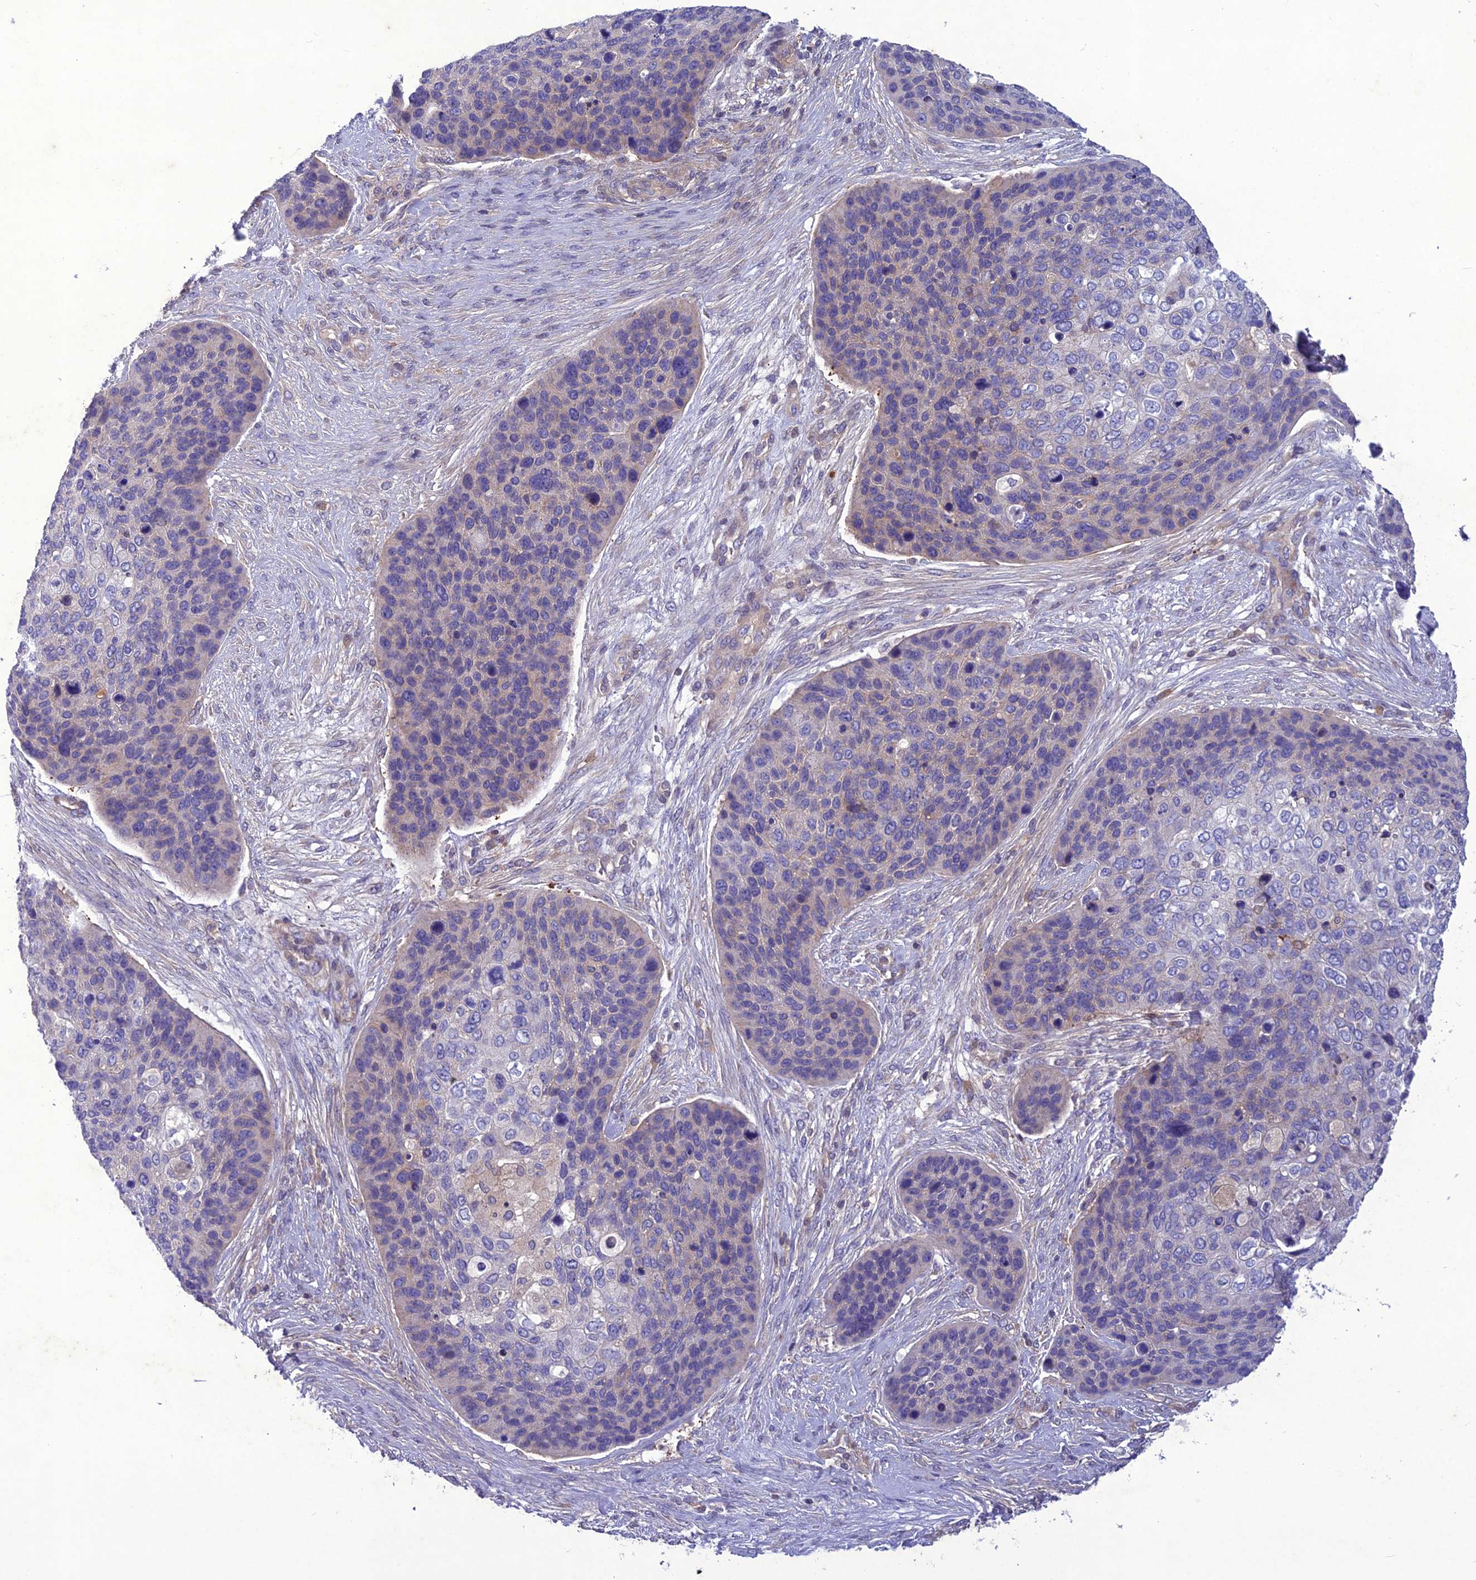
{"staining": {"intensity": "negative", "quantity": "none", "location": "none"}, "tissue": "skin cancer", "cell_type": "Tumor cells", "image_type": "cancer", "snomed": [{"axis": "morphology", "description": "Basal cell carcinoma"}, {"axis": "topography", "description": "Skin"}], "caption": "High power microscopy photomicrograph of an immunohistochemistry micrograph of skin cancer, revealing no significant positivity in tumor cells.", "gene": "GDF6", "patient": {"sex": "female", "age": 74}}